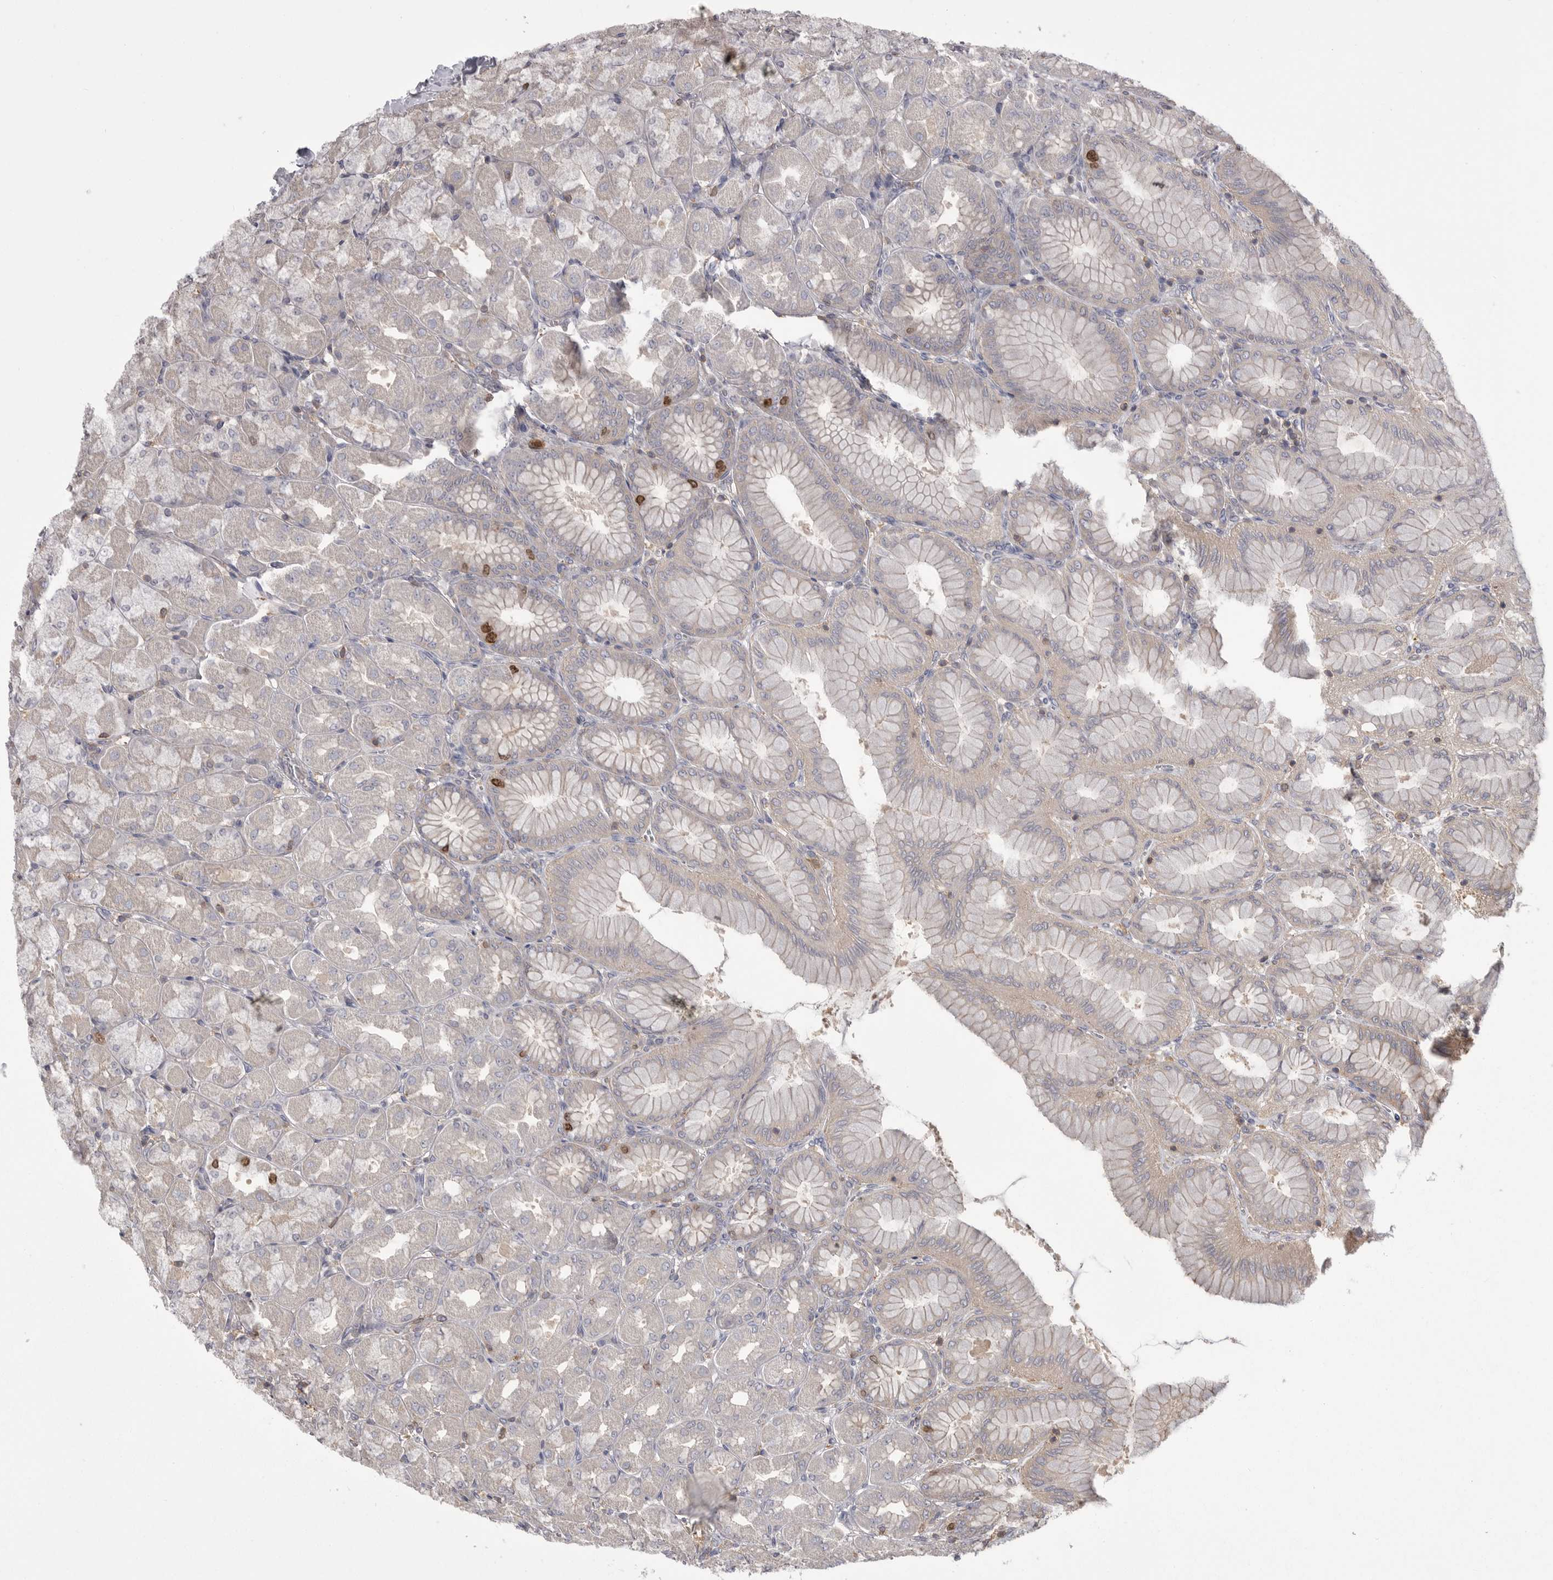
{"staining": {"intensity": "strong", "quantity": "<25%", "location": "cytoplasmic/membranous,nuclear"}, "tissue": "stomach", "cell_type": "Glandular cells", "image_type": "normal", "snomed": [{"axis": "morphology", "description": "Normal tissue, NOS"}, {"axis": "topography", "description": "Stomach, upper"}], "caption": "Glandular cells demonstrate strong cytoplasmic/membranous,nuclear expression in approximately <25% of cells in benign stomach. (DAB (3,3'-diaminobenzidine) = brown stain, brightfield microscopy at high magnification).", "gene": "TOP2A", "patient": {"sex": "female", "age": 56}}